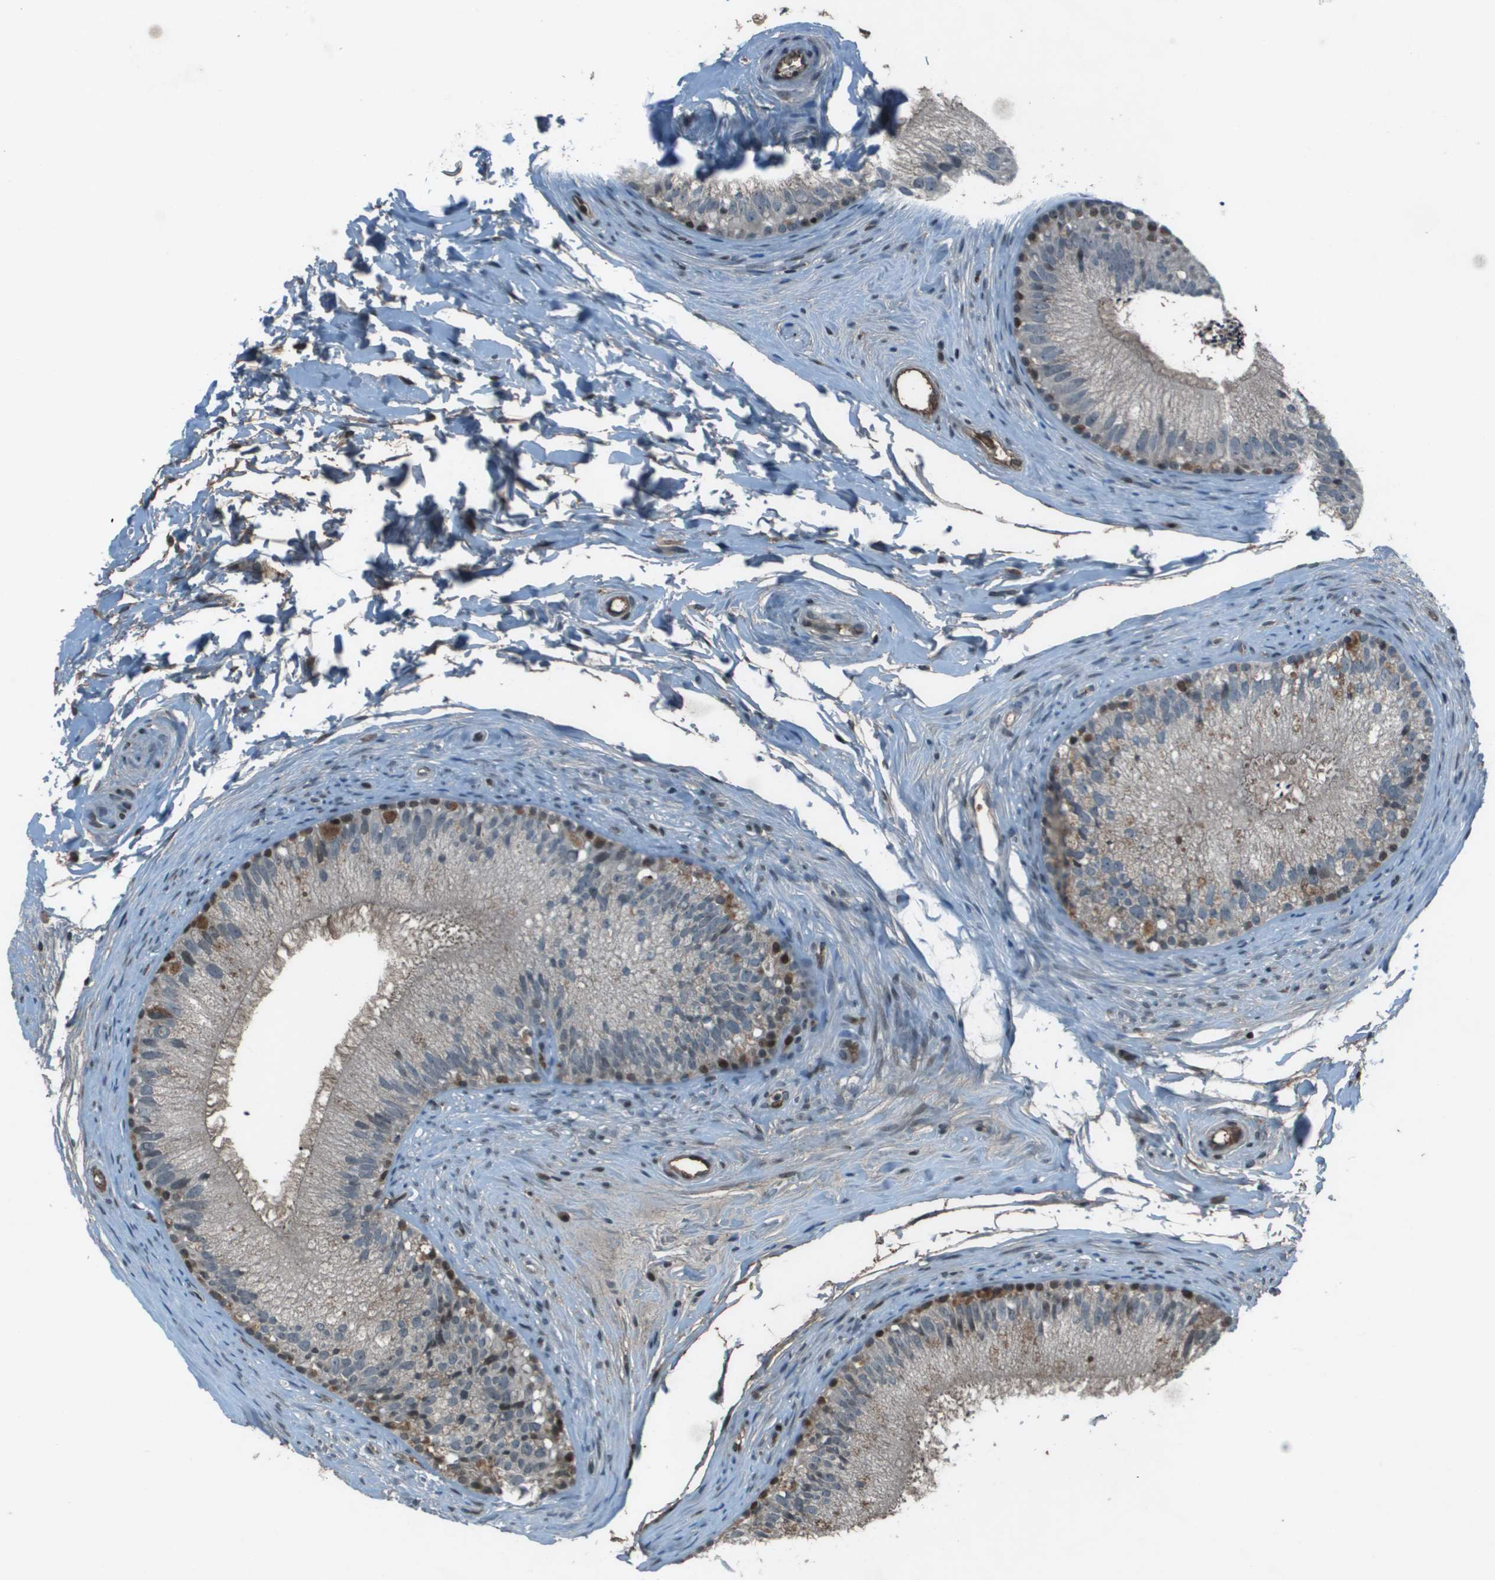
{"staining": {"intensity": "moderate", "quantity": "<25%", "location": "cytoplasmic/membranous,nuclear"}, "tissue": "epididymis", "cell_type": "Glandular cells", "image_type": "normal", "snomed": [{"axis": "morphology", "description": "Normal tissue, NOS"}, {"axis": "topography", "description": "Epididymis"}], "caption": "Immunohistochemistry (IHC) of unremarkable human epididymis displays low levels of moderate cytoplasmic/membranous,nuclear staining in approximately <25% of glandular cells.", "gene": "CXCL12", "patient": {"sex": "male", "age": 56}}